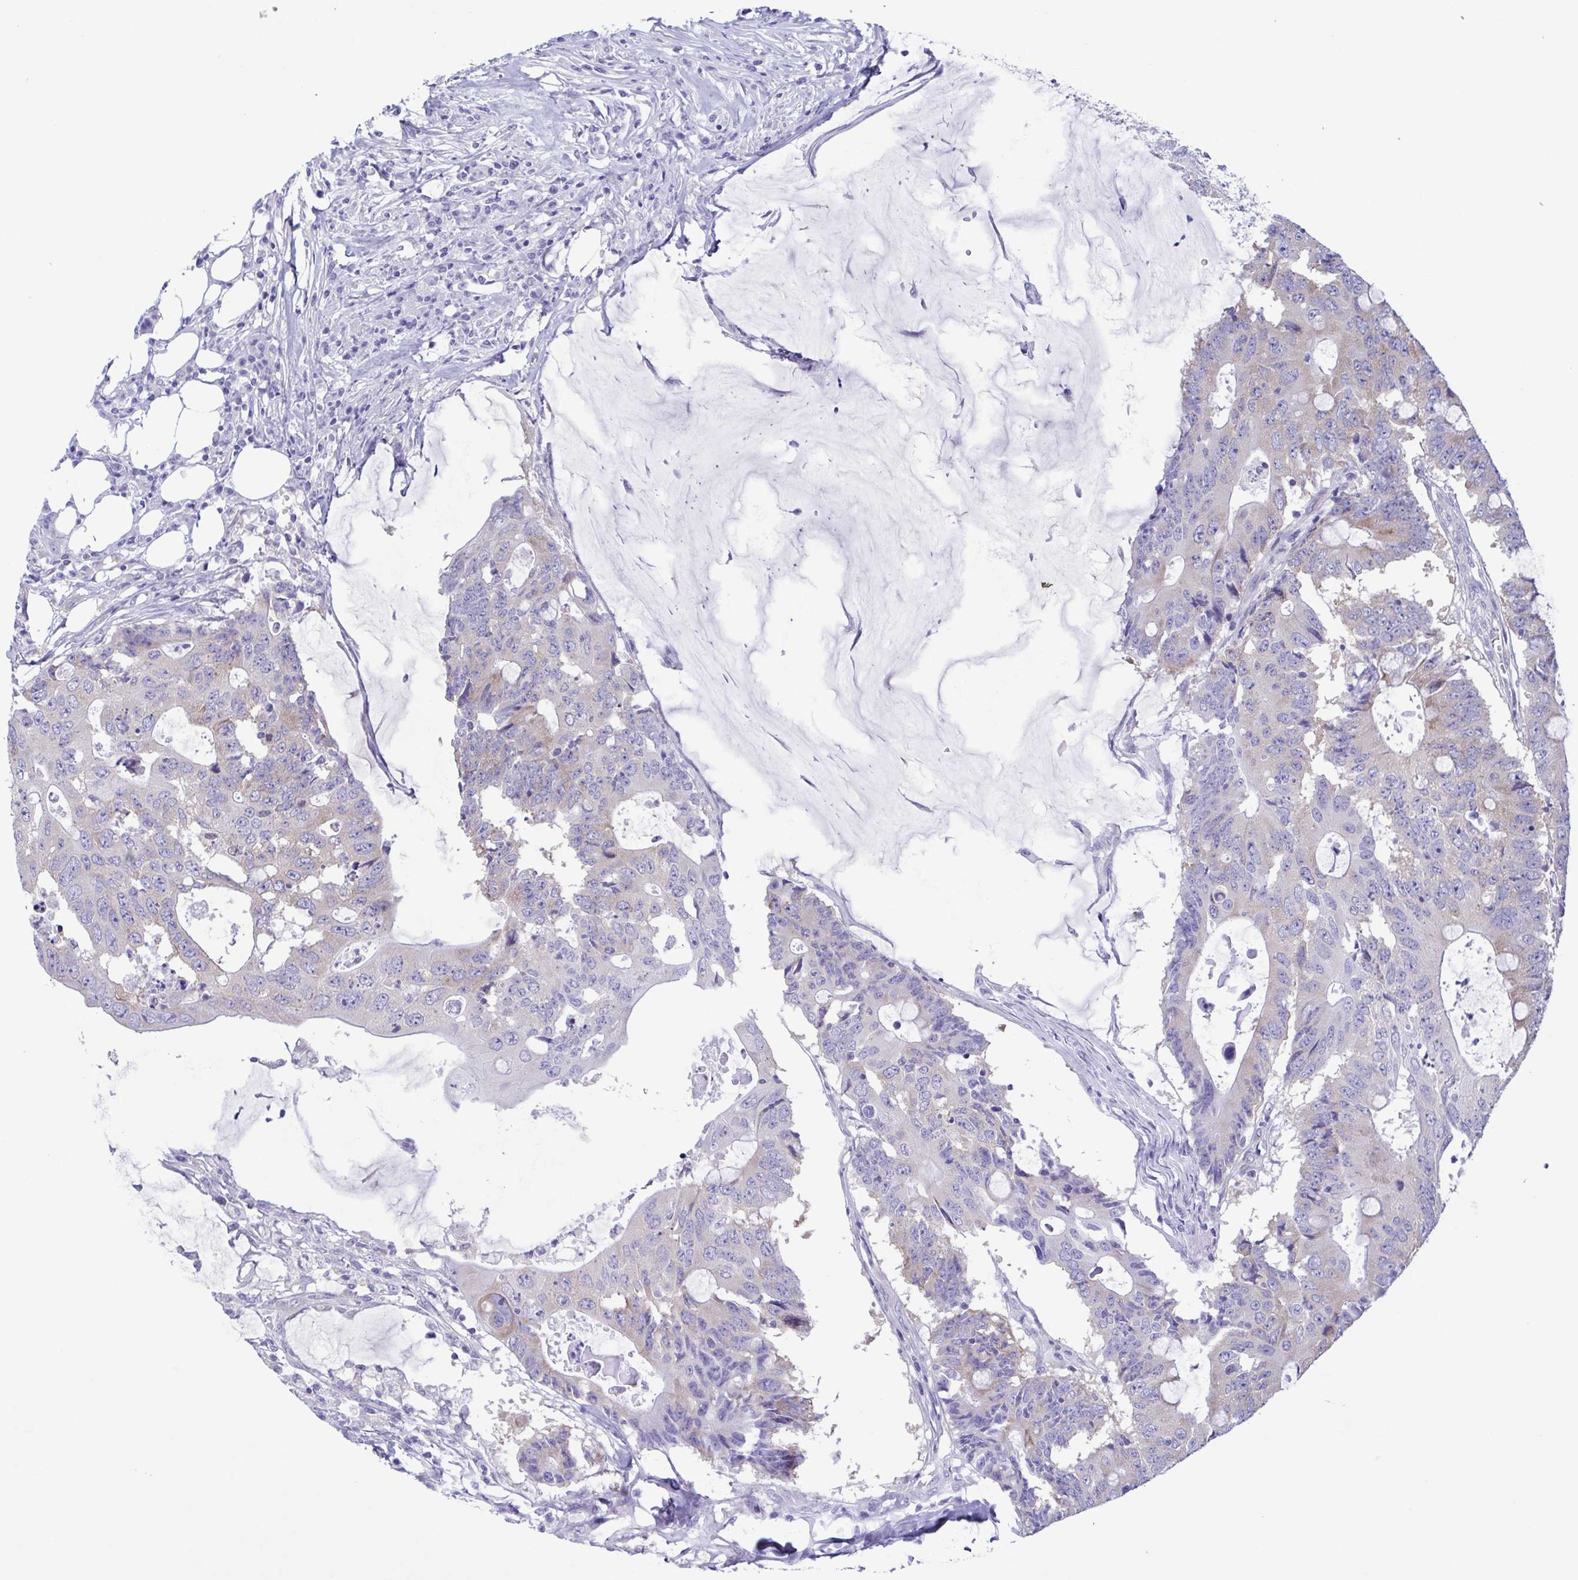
{"staining": {"intensity": "negative", "quantity": "none", "location": "none"}, "tissue": "colorectal cancer", "cell_type": "Tumor cells", "image_type": "cancer", "snomed": [{"axis": "morphology", "description": "Adenocarcinoma, NOS"}, {"axis": "topography", "description": "Colon"}], "caption": "Immunohistochemical staining of human colorectal cancer displays no significant staining in tumor cells.", "gene": "TNNI3", "patient": {"sex": "male", "age": 71}}